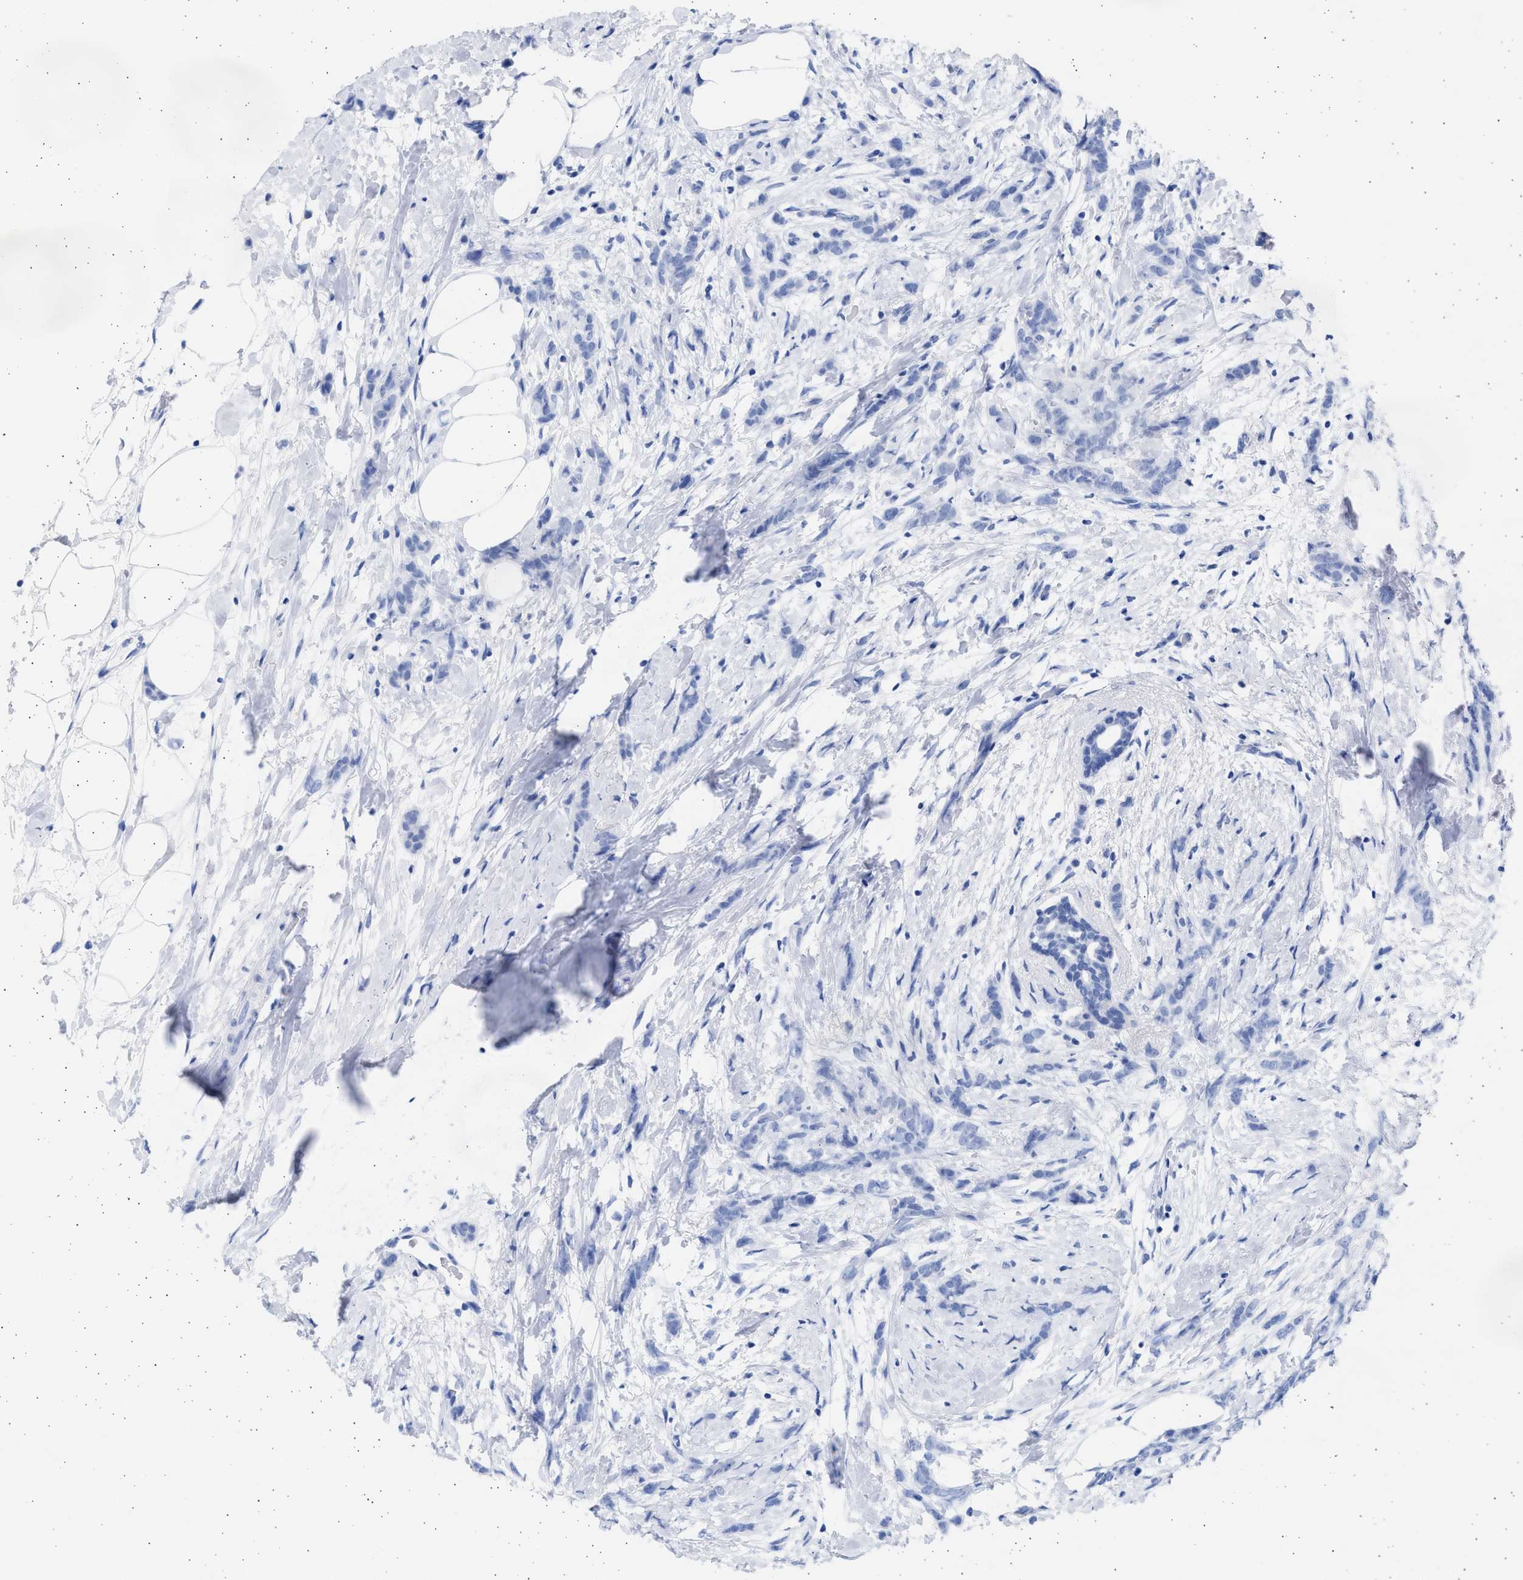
{"staining": {"intensity": "negative", "quantity": "none", "location": "none"}, "tissue": "breast cancer", "cell_type": "Tumor cells", "image_type": "cancer", "snomed": [{"axis": "morphology", "description": "Lobular carcinoma, in situ"}, {"axis": "morphology", "description": "Lobular carcinoma"}, {"axis": "topography", "description": "Breast"}], "caption": "IHC image of neoplastic tissue: breast lobular carcinoma stained with DAB shows no significant protein positivity in tumor cells. Brightfield microscopy of immunohistochemistry stained with DAB (brown) and hematoxylin (blue), captured at high magnification.", "gene": "ALDOC", "patient": {"sex": "female", "age": 41}}